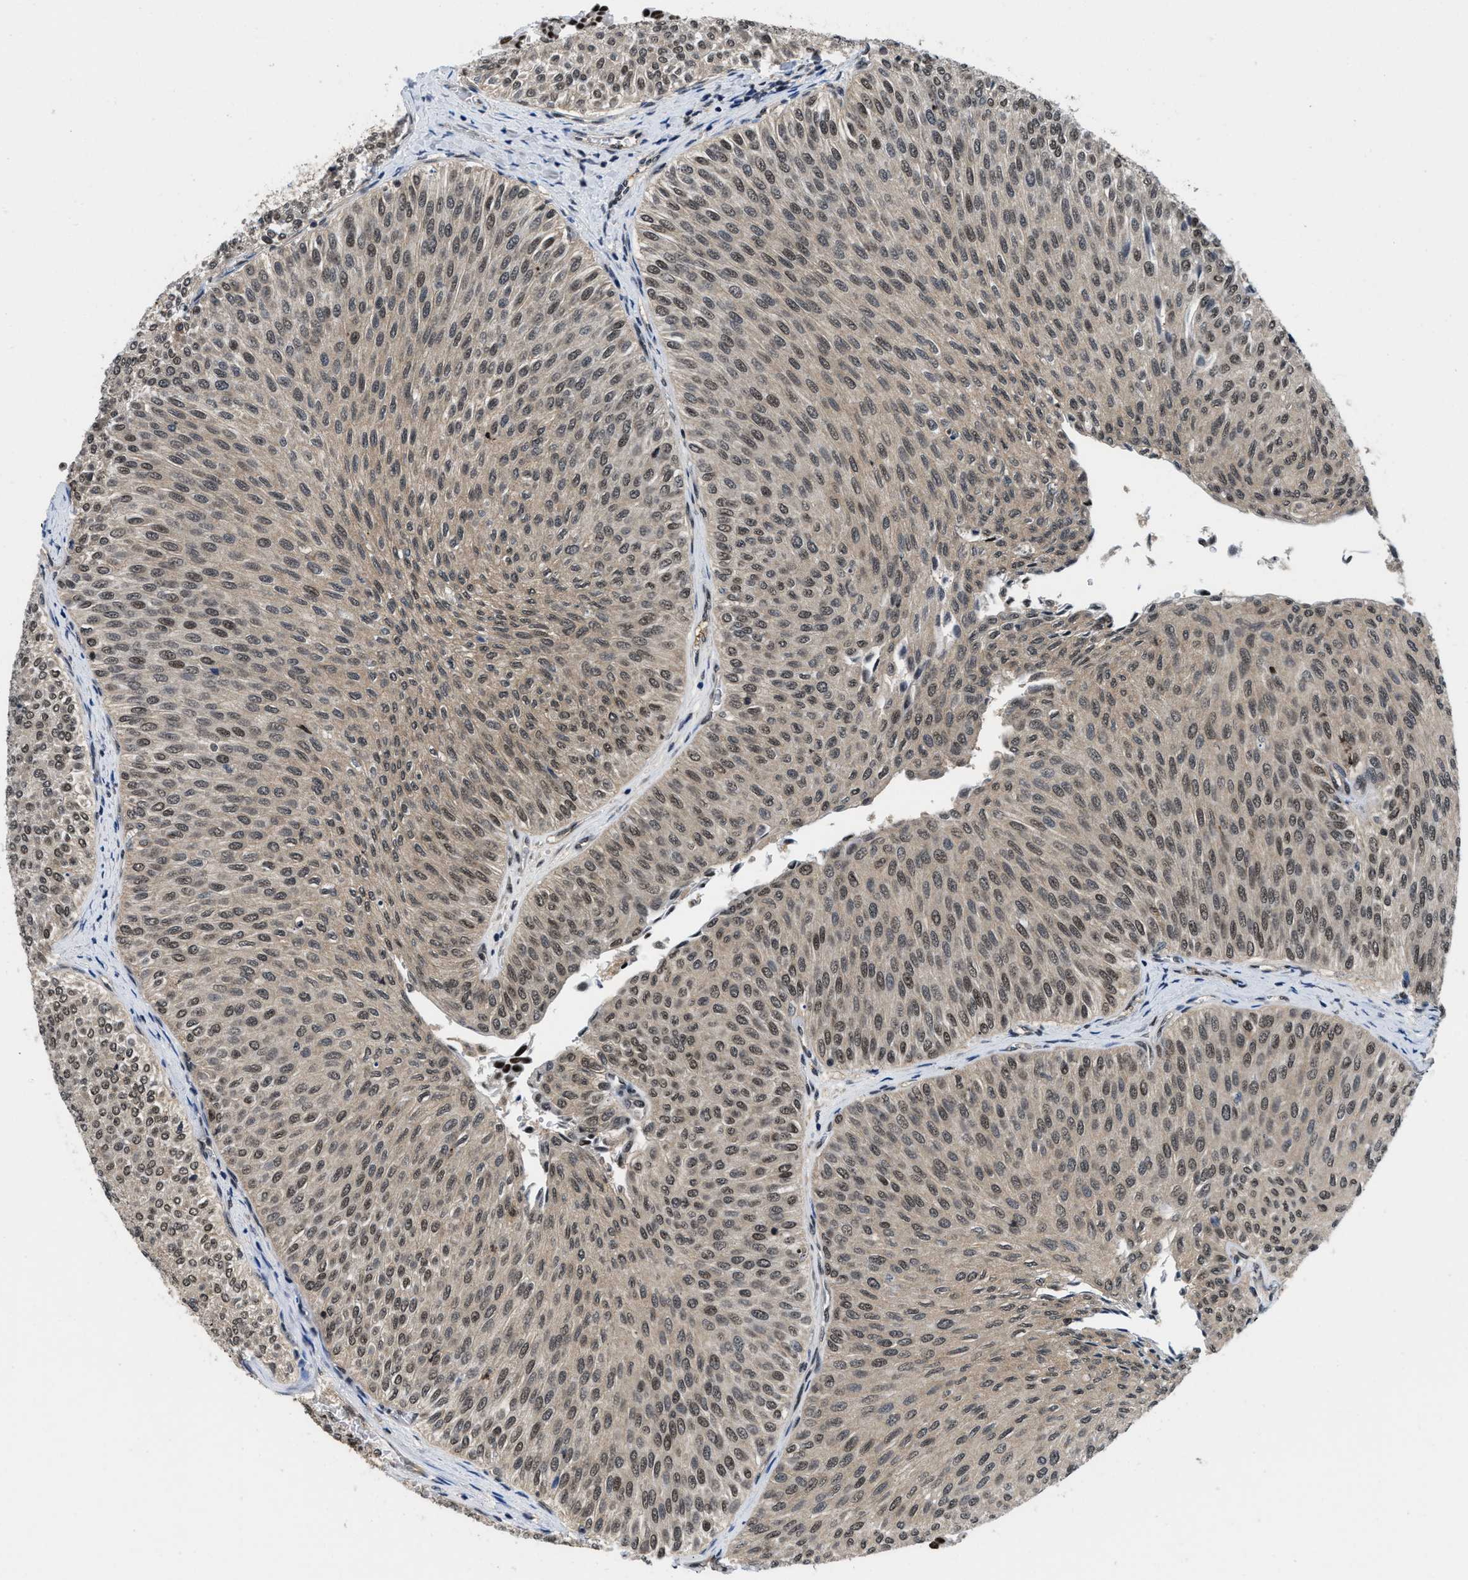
{"staining": {"intensity": "moderate", "quantity": "25%-75%", "location": "cytoplasmic/membranous,nuclear"}, "tissue": "urothelial cancer", "cell_type": "Tumor cells", "image_type": "cancer", "snomed": [{"axis": "morphology", "description": "Urothelial carcinoma, Low grade"}, {"axis": "topography", "description": "Urinary bladder"}], "caption": "Human urothelial cancer stained for a protein (brown) exhibits moderate cytoplasmic/membranous and nuclear positive positivity in about 25%-75% of tumor cells.", "gene": "SAFB", "patient": {"sex": "male", "age": 78}}